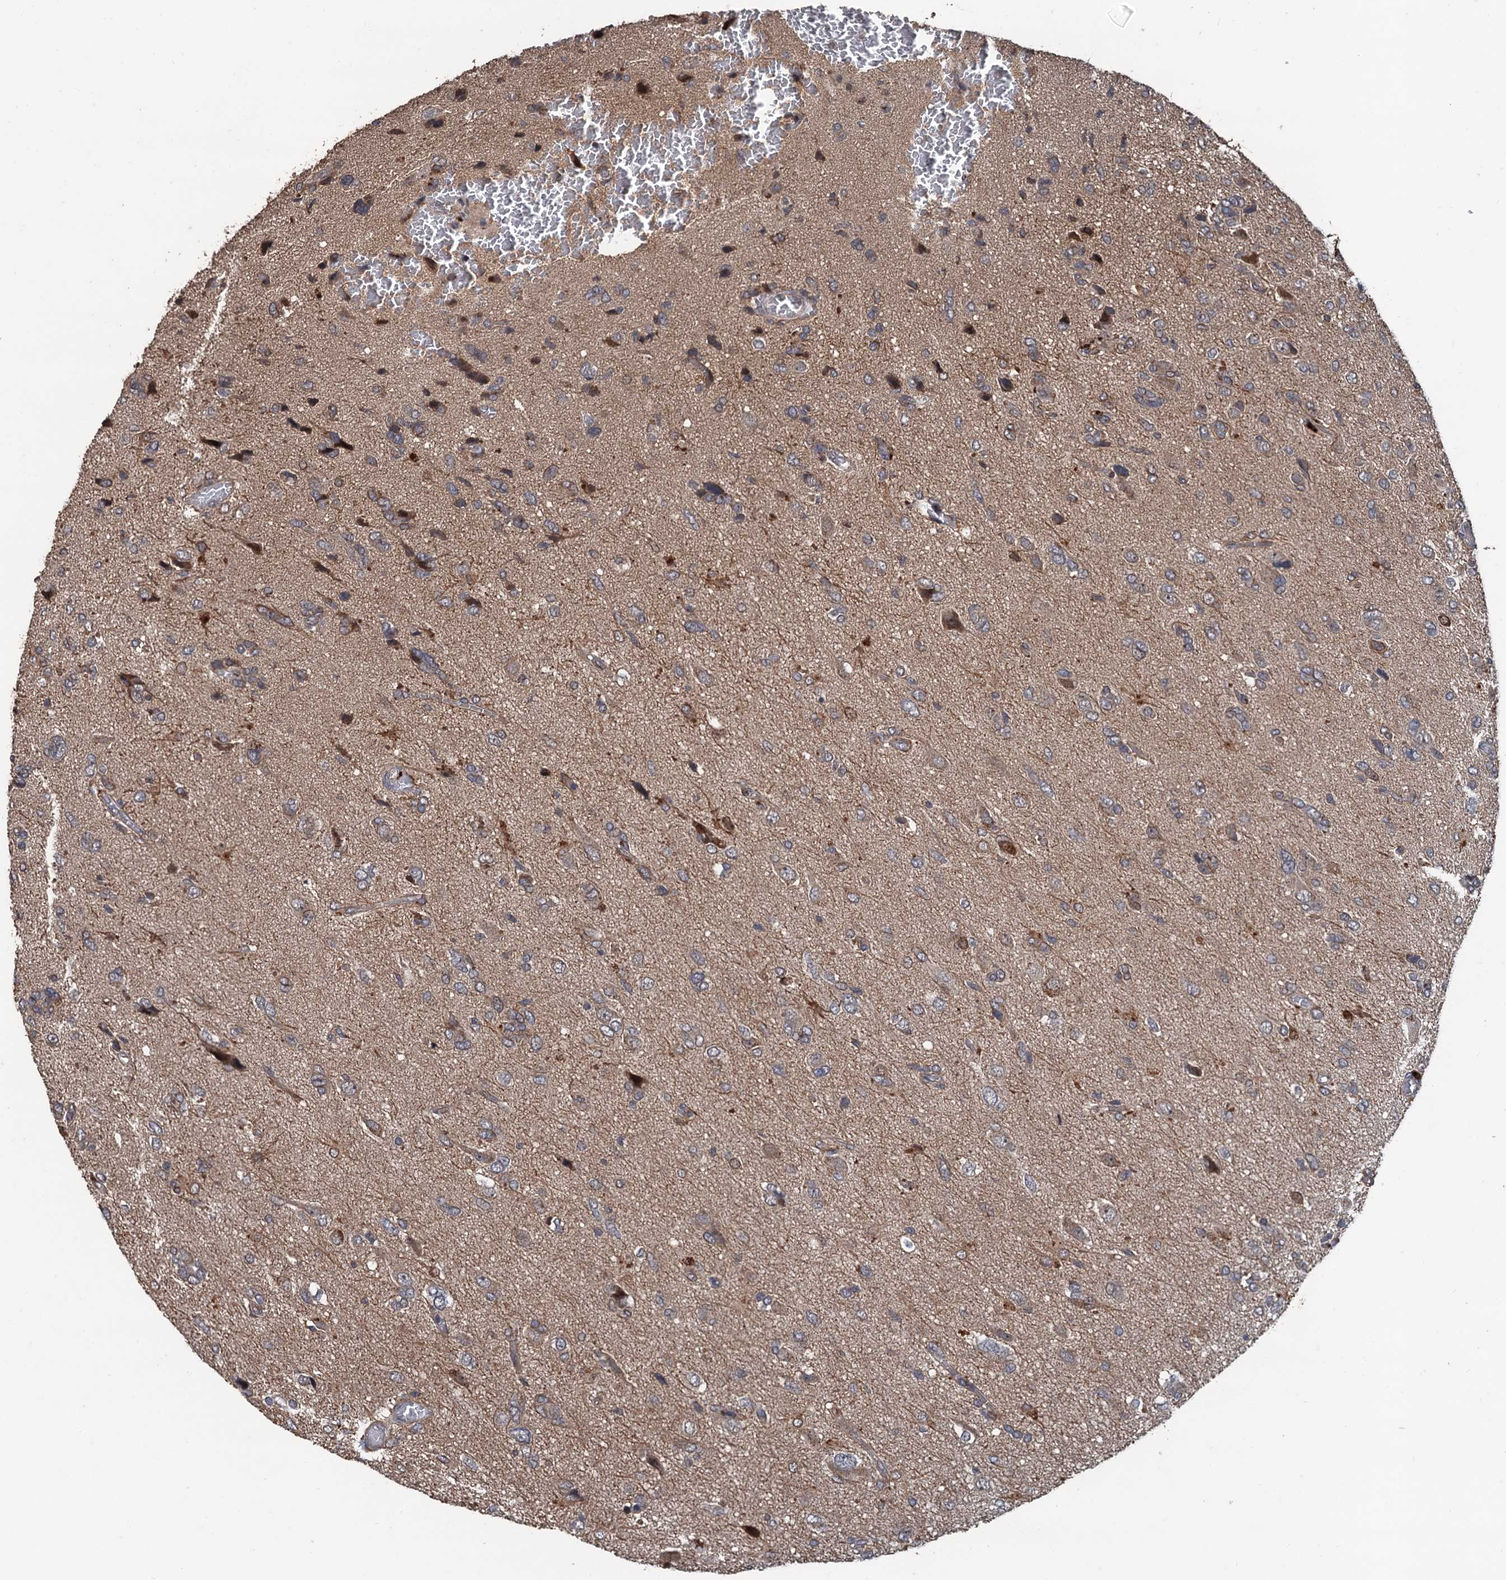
{"staining": {"intensity": "weak", "quantity": "<25%", "location": "cytoplasmic/membranous"}, "tissue": "glioma", "cell_type": "Tumor cells", "image_type": "cancer", "snomed": [{"axis": "morphology", "description": "Glioma, malignant, High grade"}, {"axis": "topography", "description": "Brain"}], "caption": "Tumor cells show no significant staining in glioma.", "gene": "ZNF438", "patient": {"sex": "female", "age": 59}}